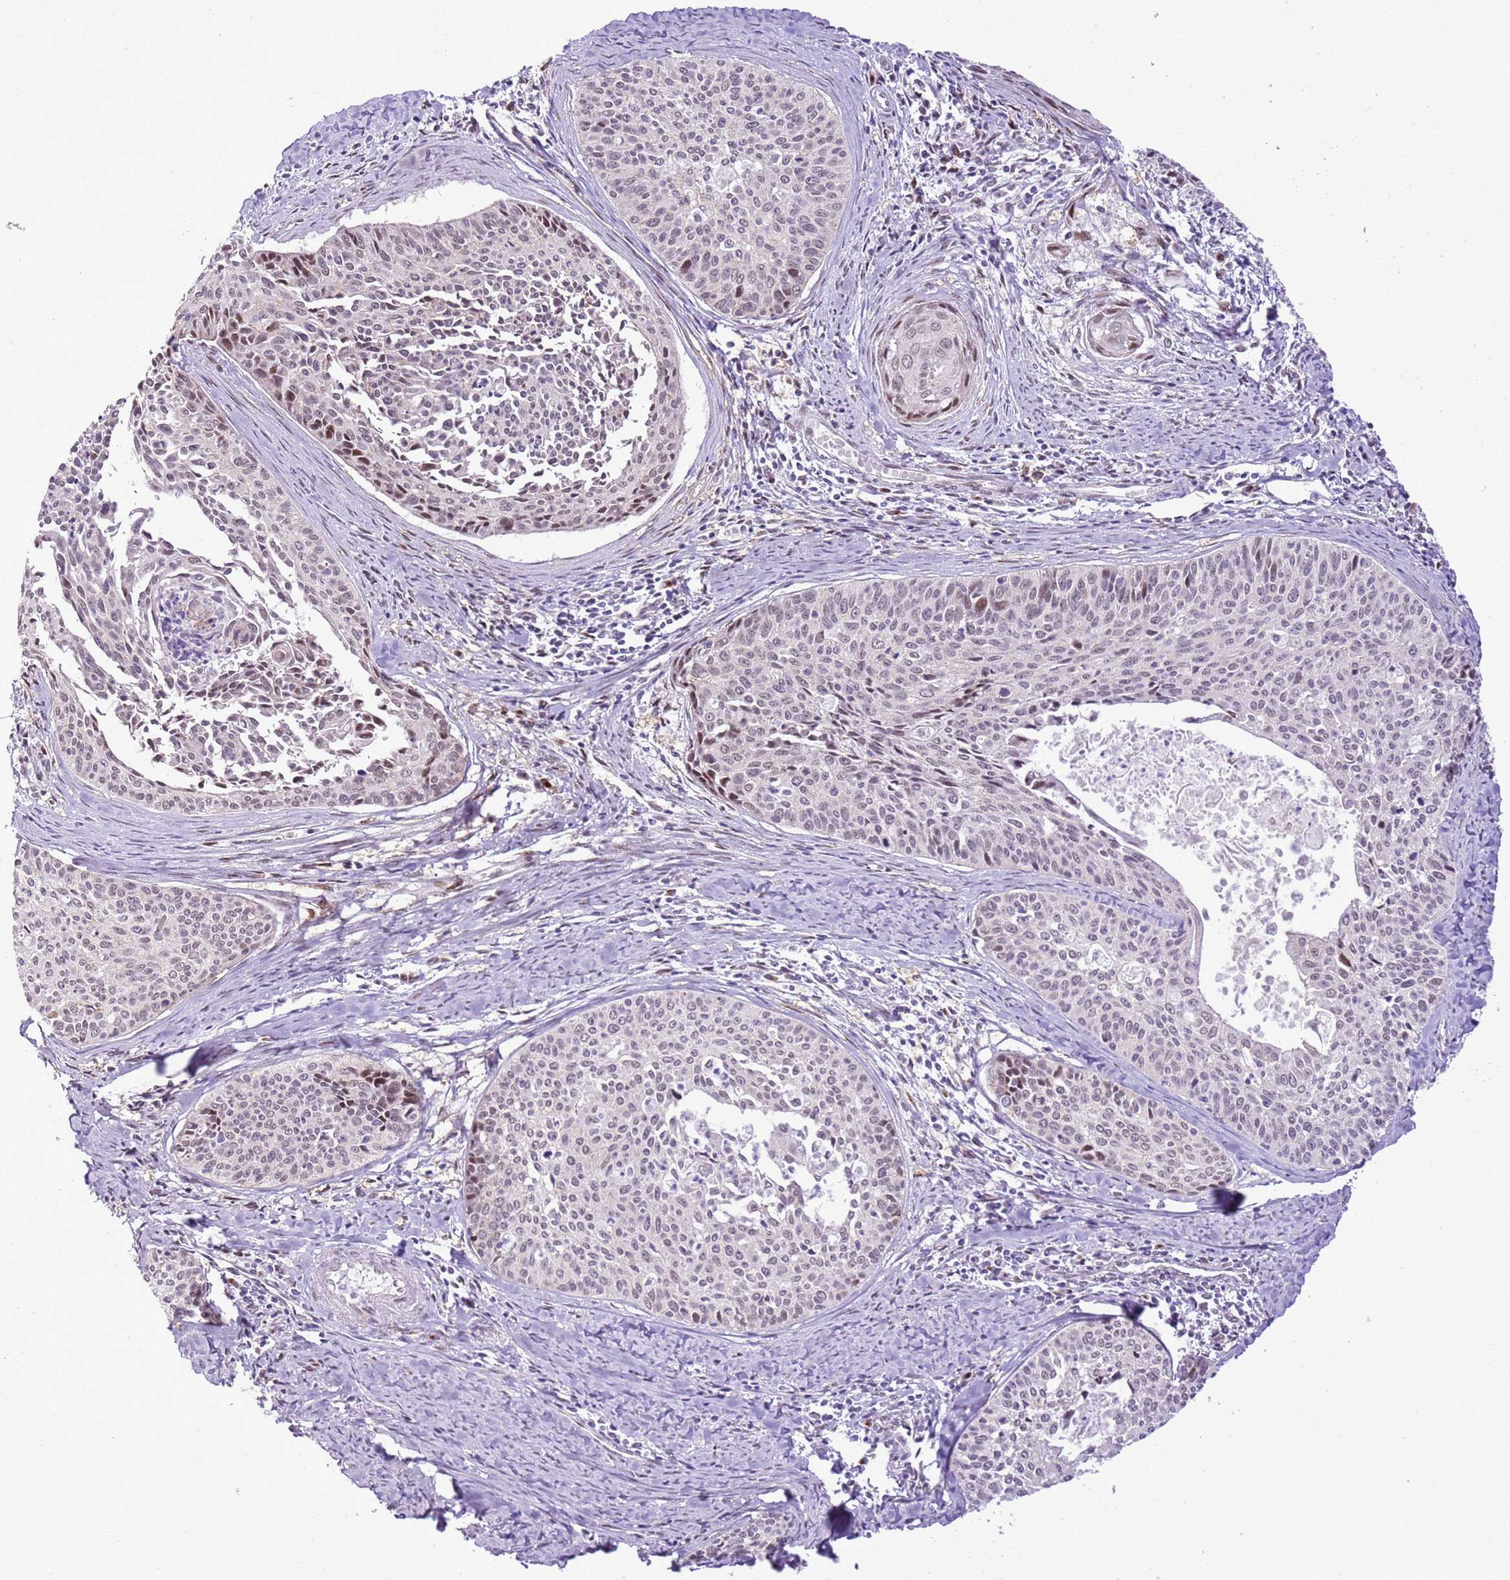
{"staining": {"intensity": "moderate", "quantity": "<25%", "location": "nuclear"}, "tissue": "cervical cancer", "cell_type": "Tumor cells", "image_type": "cancer", "snomed": [{"axis": "morphology", "description": "Squamous cell carcinoma, NOS"}, {"axis": "topography", "description": "Cervix"}], "caption": "Tumor cells show low levels of moderate nuclear staining in approximately <25% of cells in human squamous cell carcinoma (cervical). The staining was performed using DAB to visualize the protein expression in brown, while the nuclei were stained in blue with hematoxylin (Magnification: 20x).", "gene": "NACC2", "patient": {"sex": "female", "age": 55}}